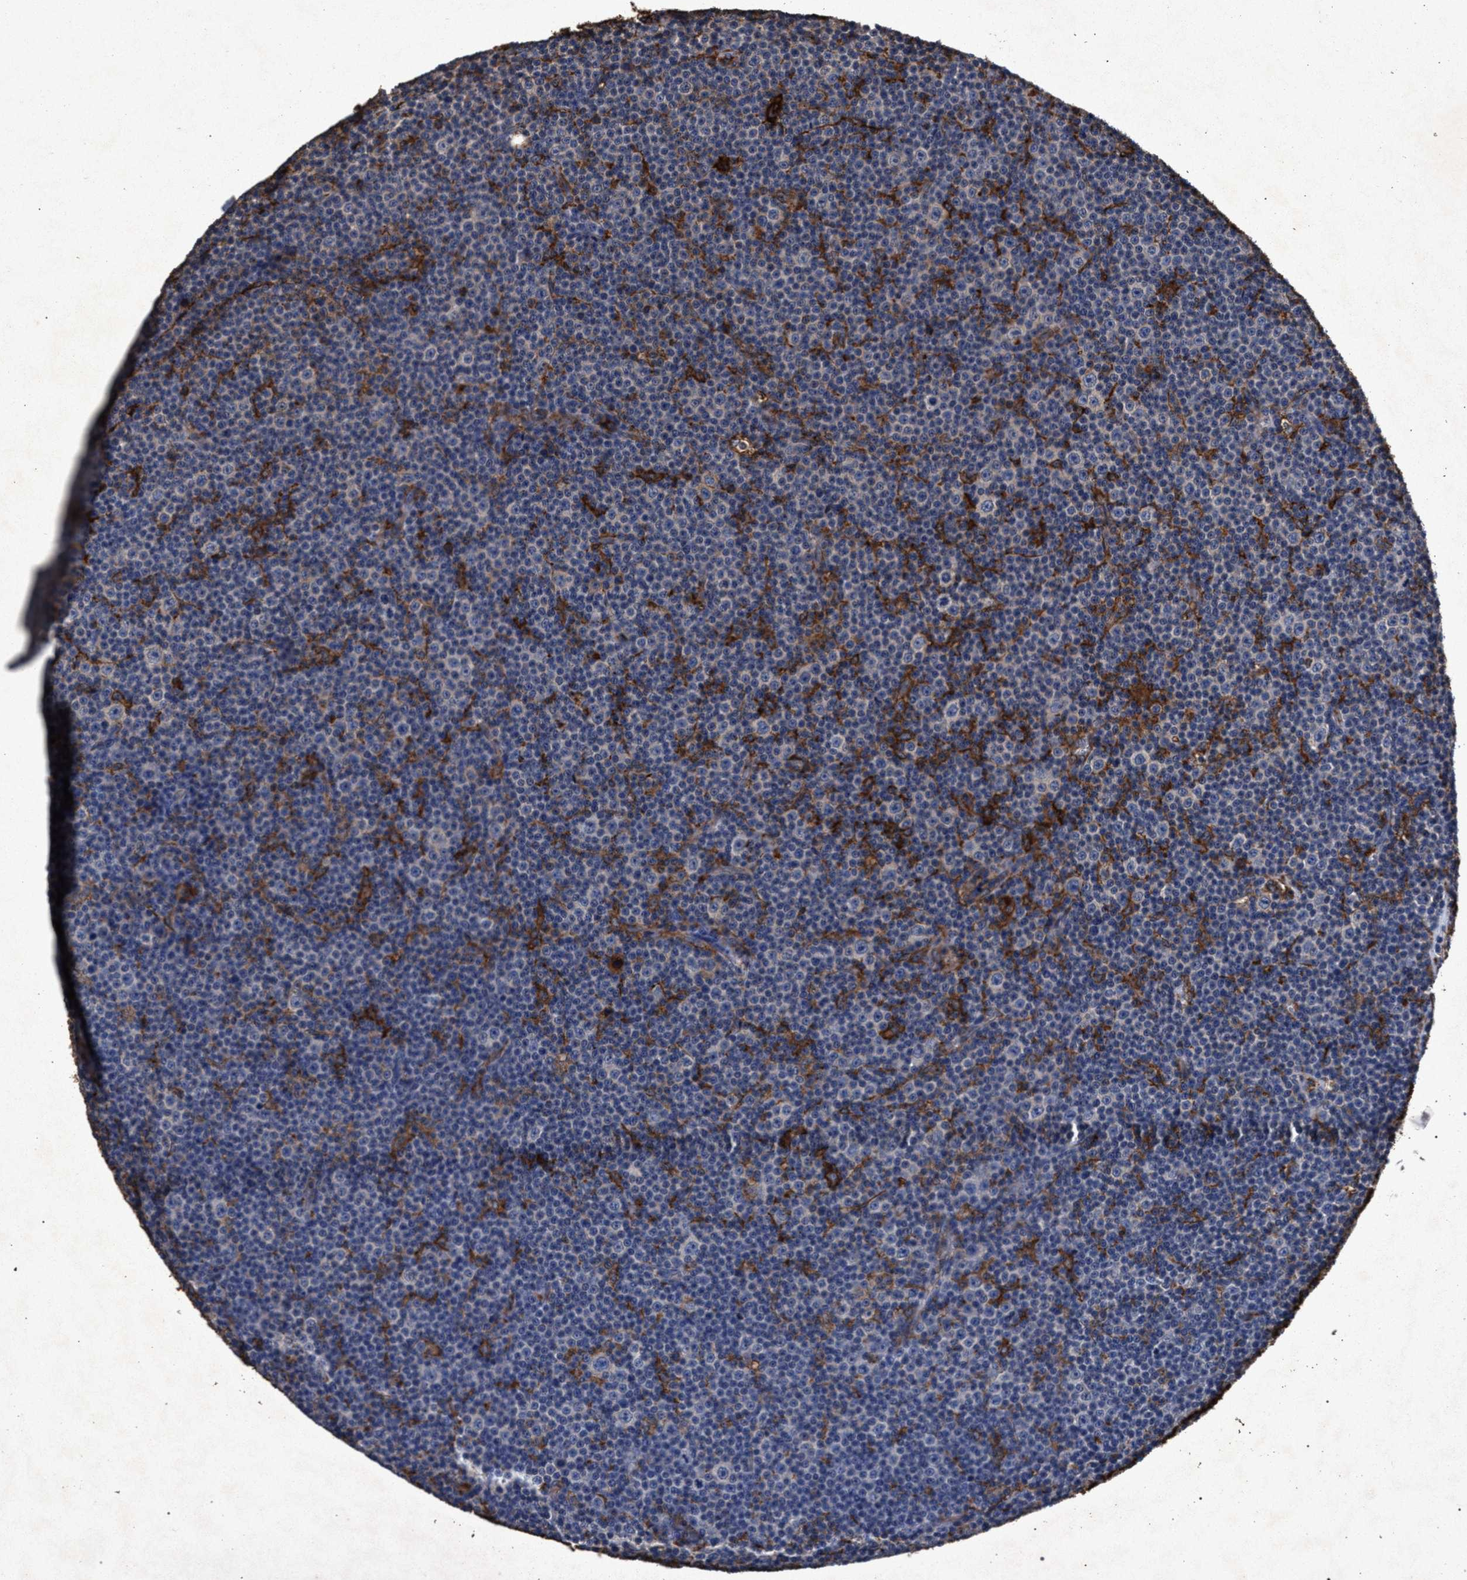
{"staining": {"intensity": "negative", "quantity": "none", "location": "none"}, "tissue": "lymphoma", "cell_type": "Tumor cells", "image_type": "cancer", "snomed": [{"axis": "morphology", "description": "Malignant lymphoma, non-Hodgkin's type, Low grade"}, {"axis": "topography", "description": "Lymph node"}], "caption": "Immunohistochemistry of lymphoma shows no expression in tumor cells. The staining is performed using DAB brown chromogen with nuclei counter-stained in using hematoxylin.", "gene": "MARCKS", "patient": {"sex": "female", "age": 67}}